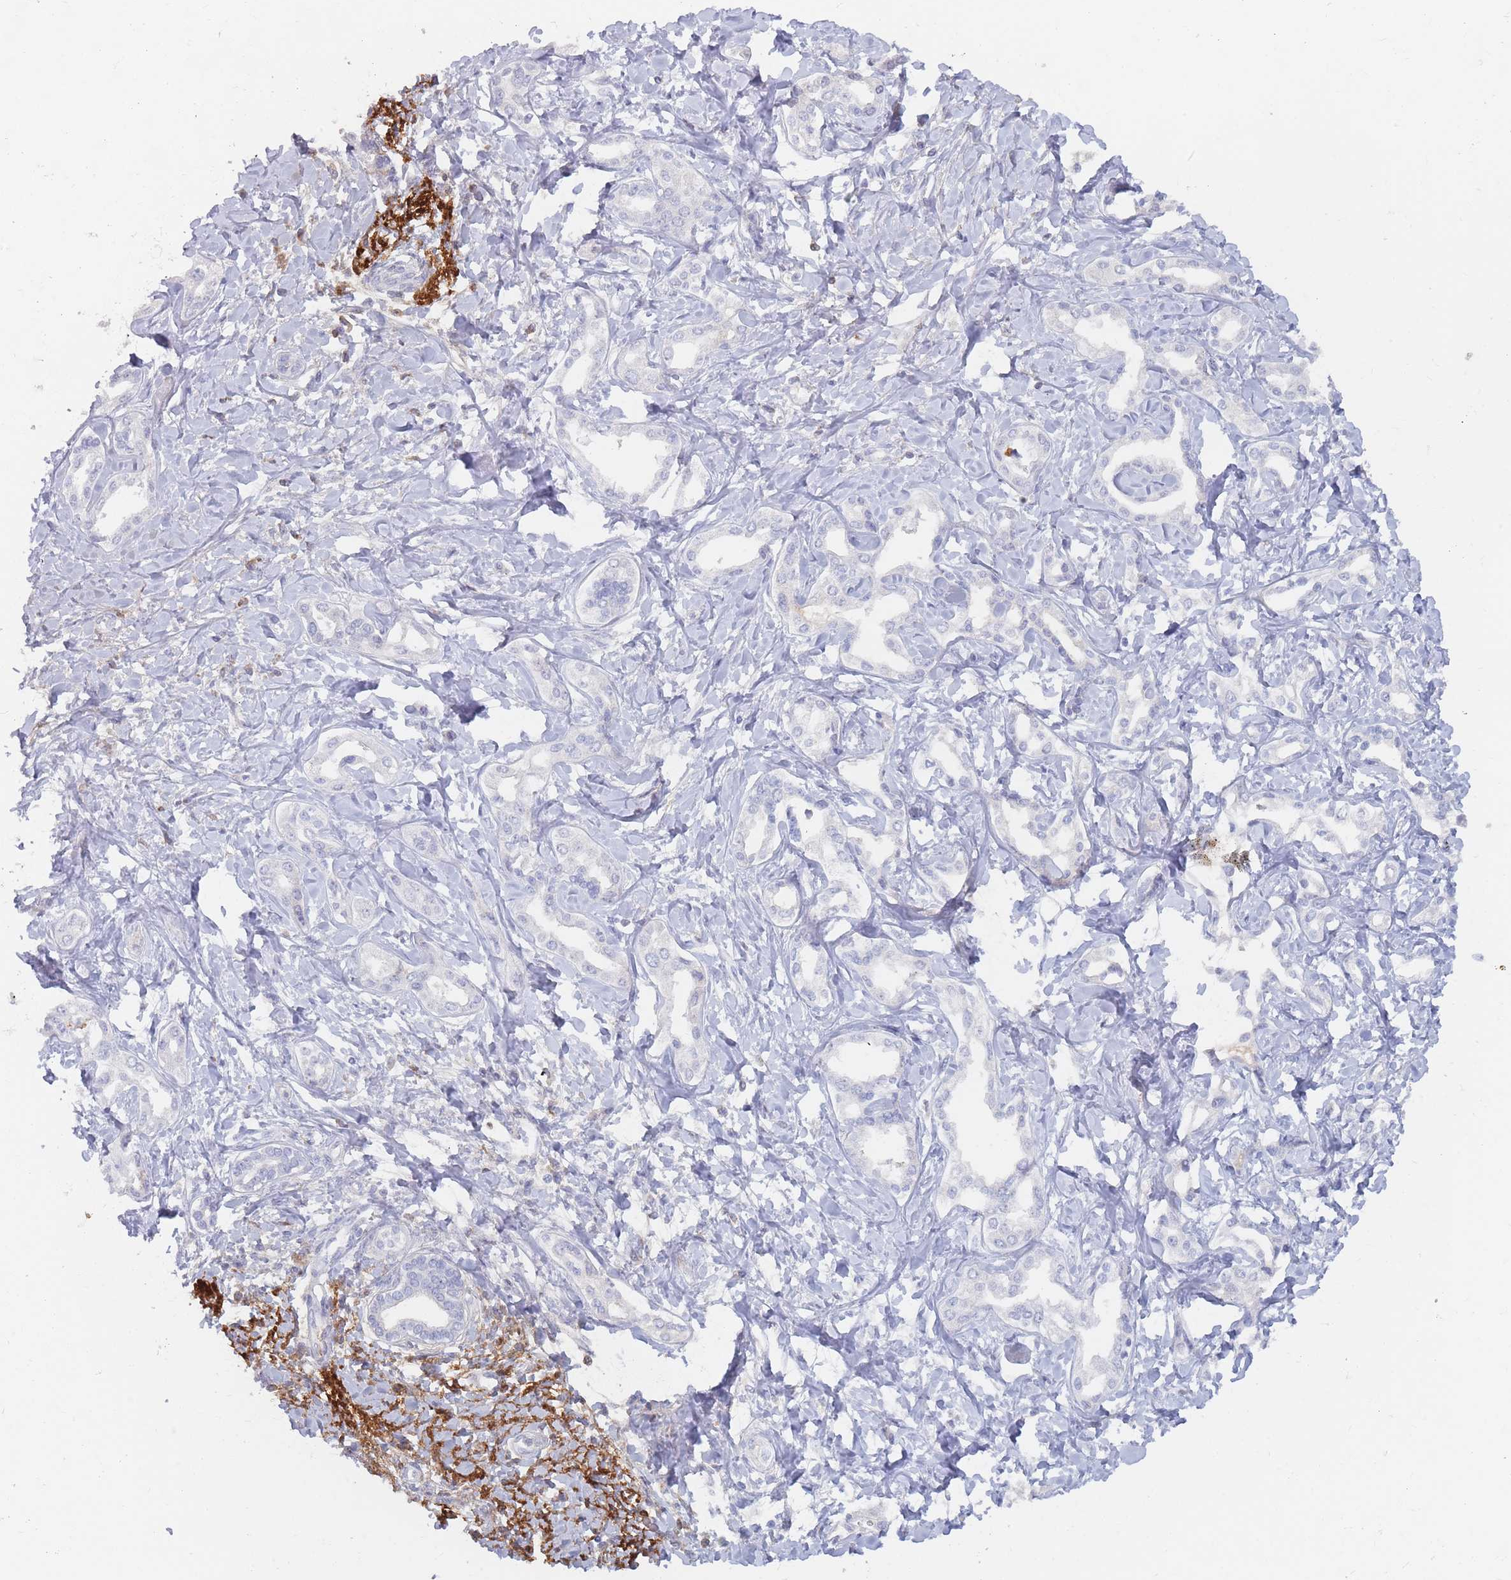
{"staining": {"intensity": "negative", "quantity": "none", "location": "none"}, "tissue": "liver cancer", "cell_type": "Tumor cells", "image_type": "cancer", "snomed": [{"axis": "morphology", "description": "Cholangiocarcinoma"}, {"axis": "topography", "description": "Liver"}], "caption": "Micrograph shows no significant protein staining in tumor cells of cholangiocarcinoma (liver).", "gene": "PRG4", "patient": {"sex": "female", "age": 77}}